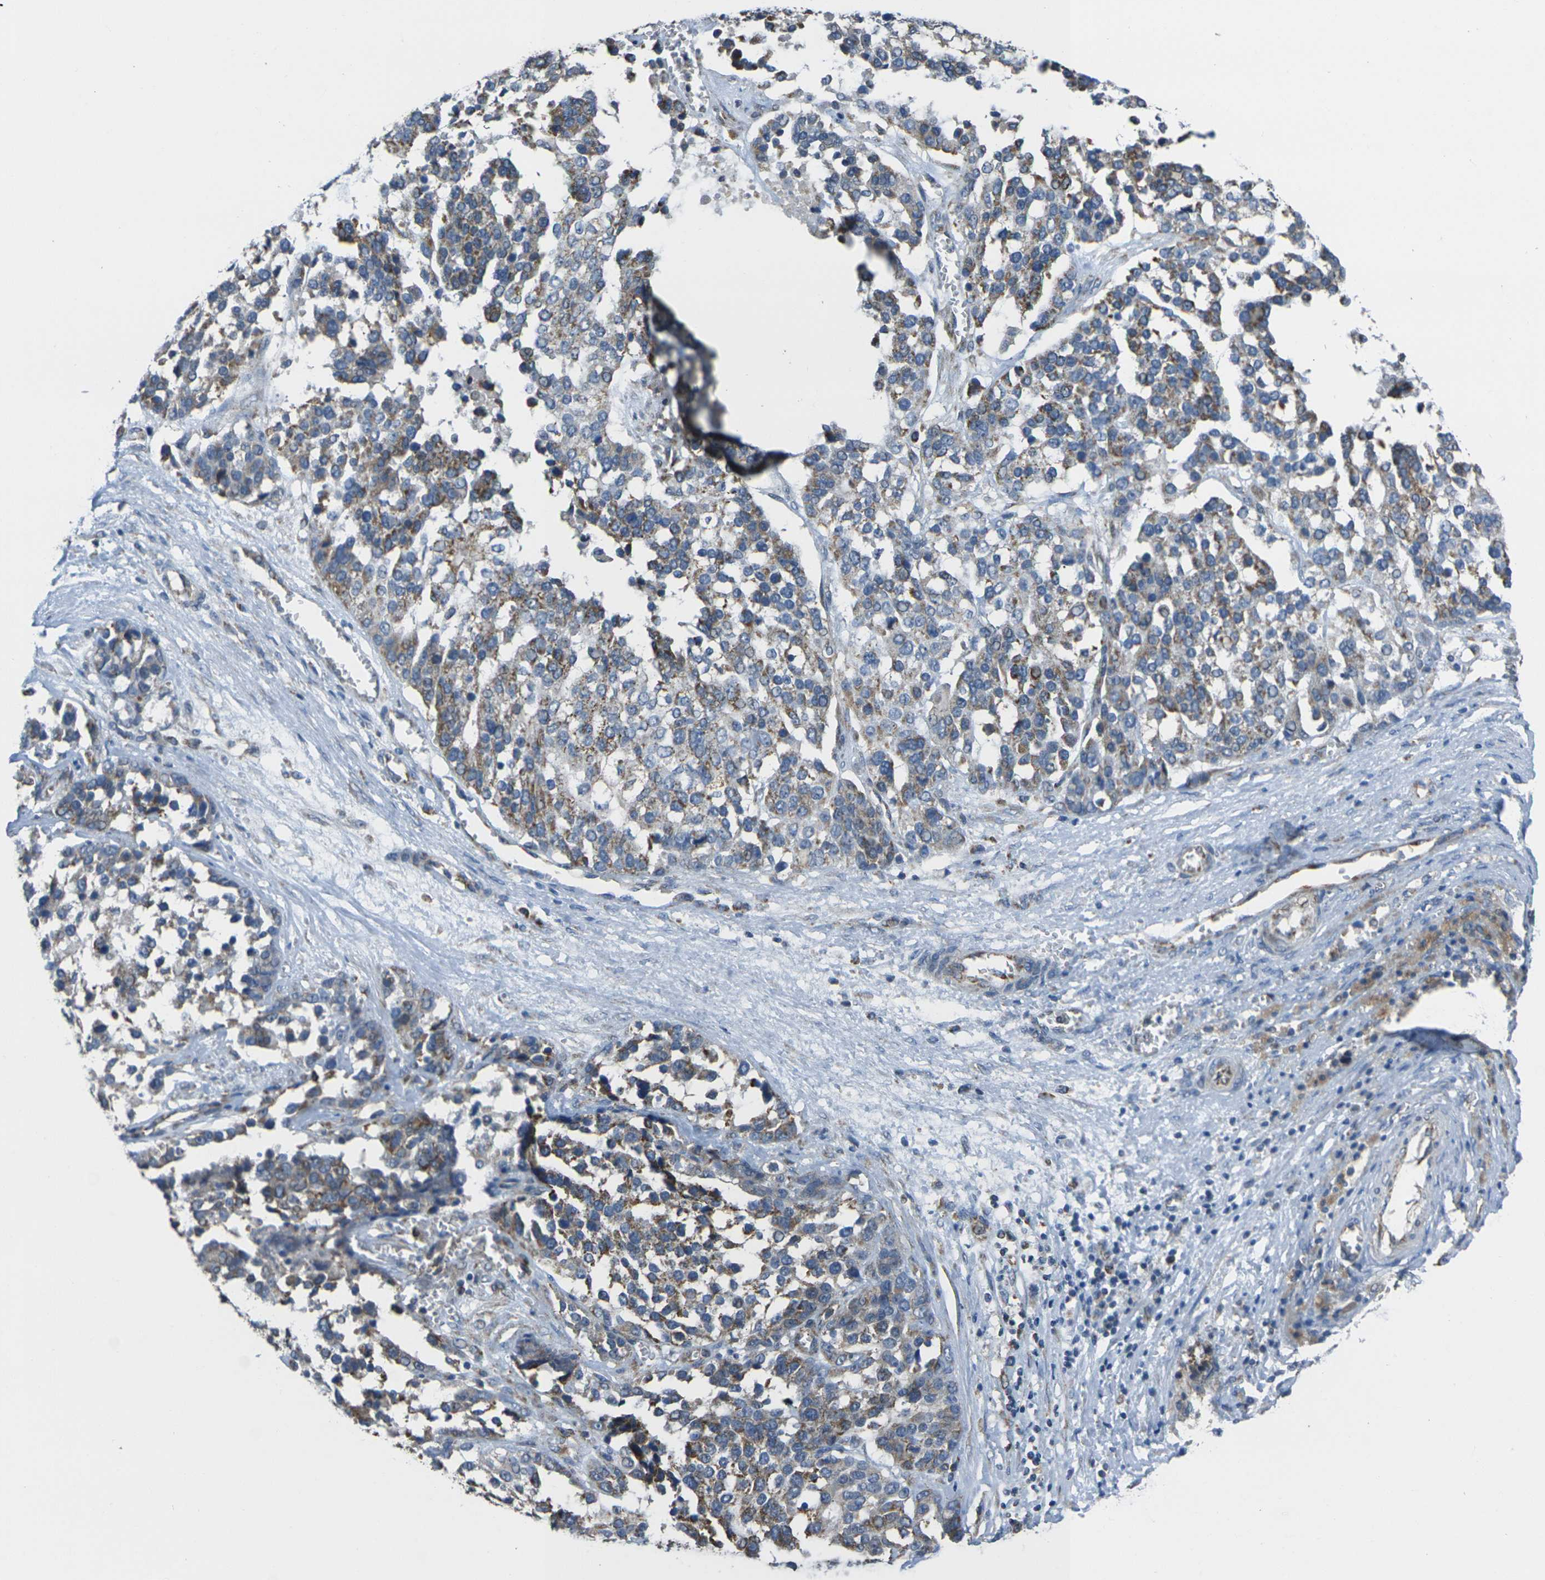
{"staining": {"intensity": "moderate", "quantity": ">75%", "location": "cytoplasmic/membranous"}, "tissue": "ovarian cancer", "cell_type": "Tumor cells", "image_type": "cancer", "snomed": [{"axis": "morphology", "description": "Cystadenocarcinoma, serous, NOS"}, {"axis": "topography", "description": "Ovary"}], "caption": "Serous cystadenocarcinoma (ovarian) stained with a brown dye shows moderate cytoplasmic/membranous positive expression in about >75% of tumor cells.", "gene": "TMEM120B", "patient": {"sex": "female", "age": 44}}